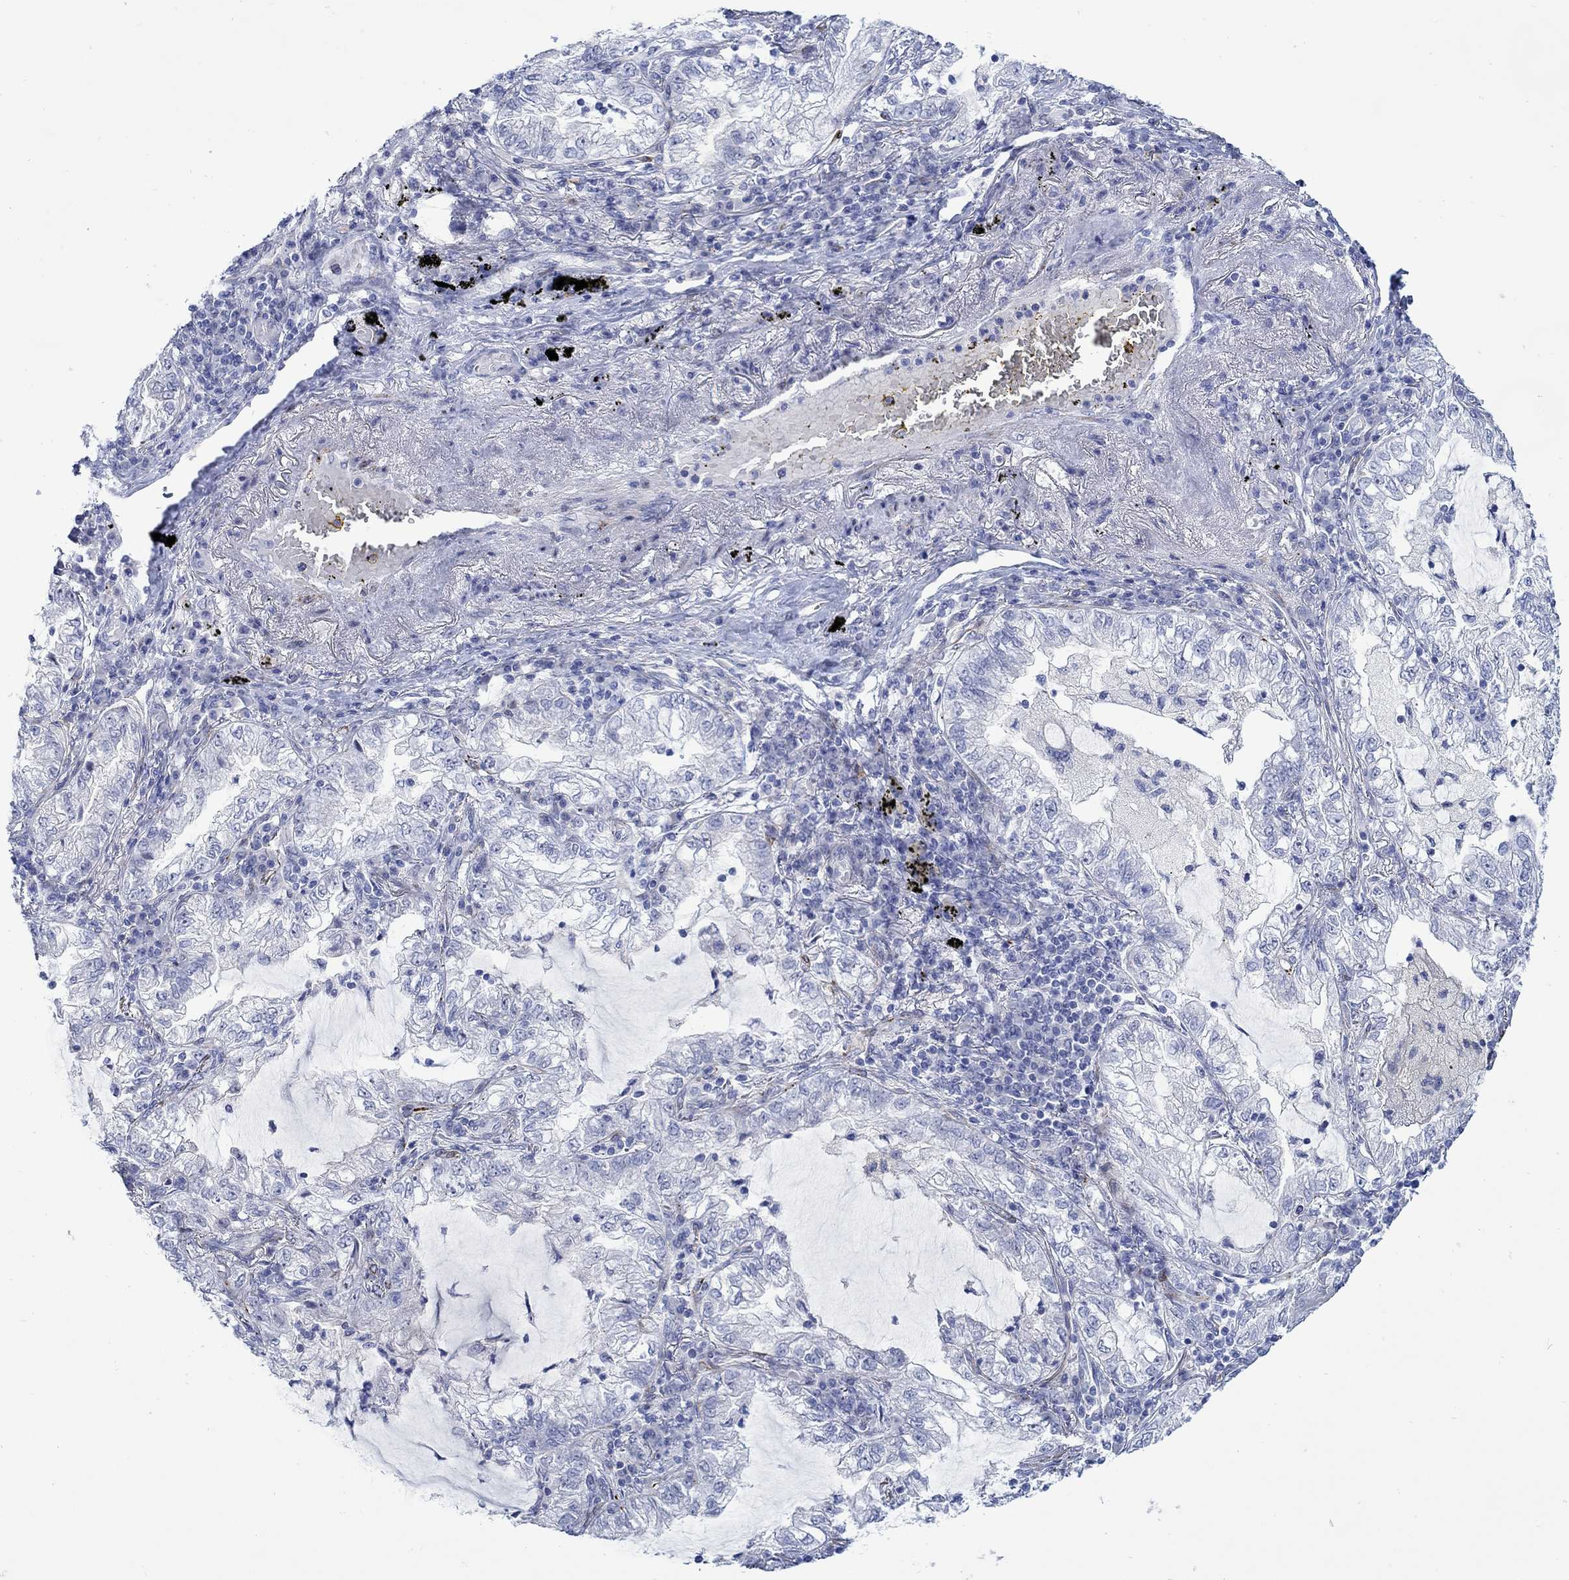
{"staining": {"intensity": "negative", "quantity": "none", "location": "none"}, "tissue": "lung cancer", "cell_type": "Tumor cells", "image_type": "cancer", "snomed": [{"axis": "morphology", "description": "Adenocarcinoma, NOS"}, {"axis": "topography", "description": "Lung"}], "caption": "Immunohistochemistry histopathology image of neoplastic tissue: human lung cancer stained with DAB (3,3'-diaminobenzidine) displays no significant protein positivity in tumor cells.", "gene": "KSR2", "patient": {"sex": "female", "age": 73}}